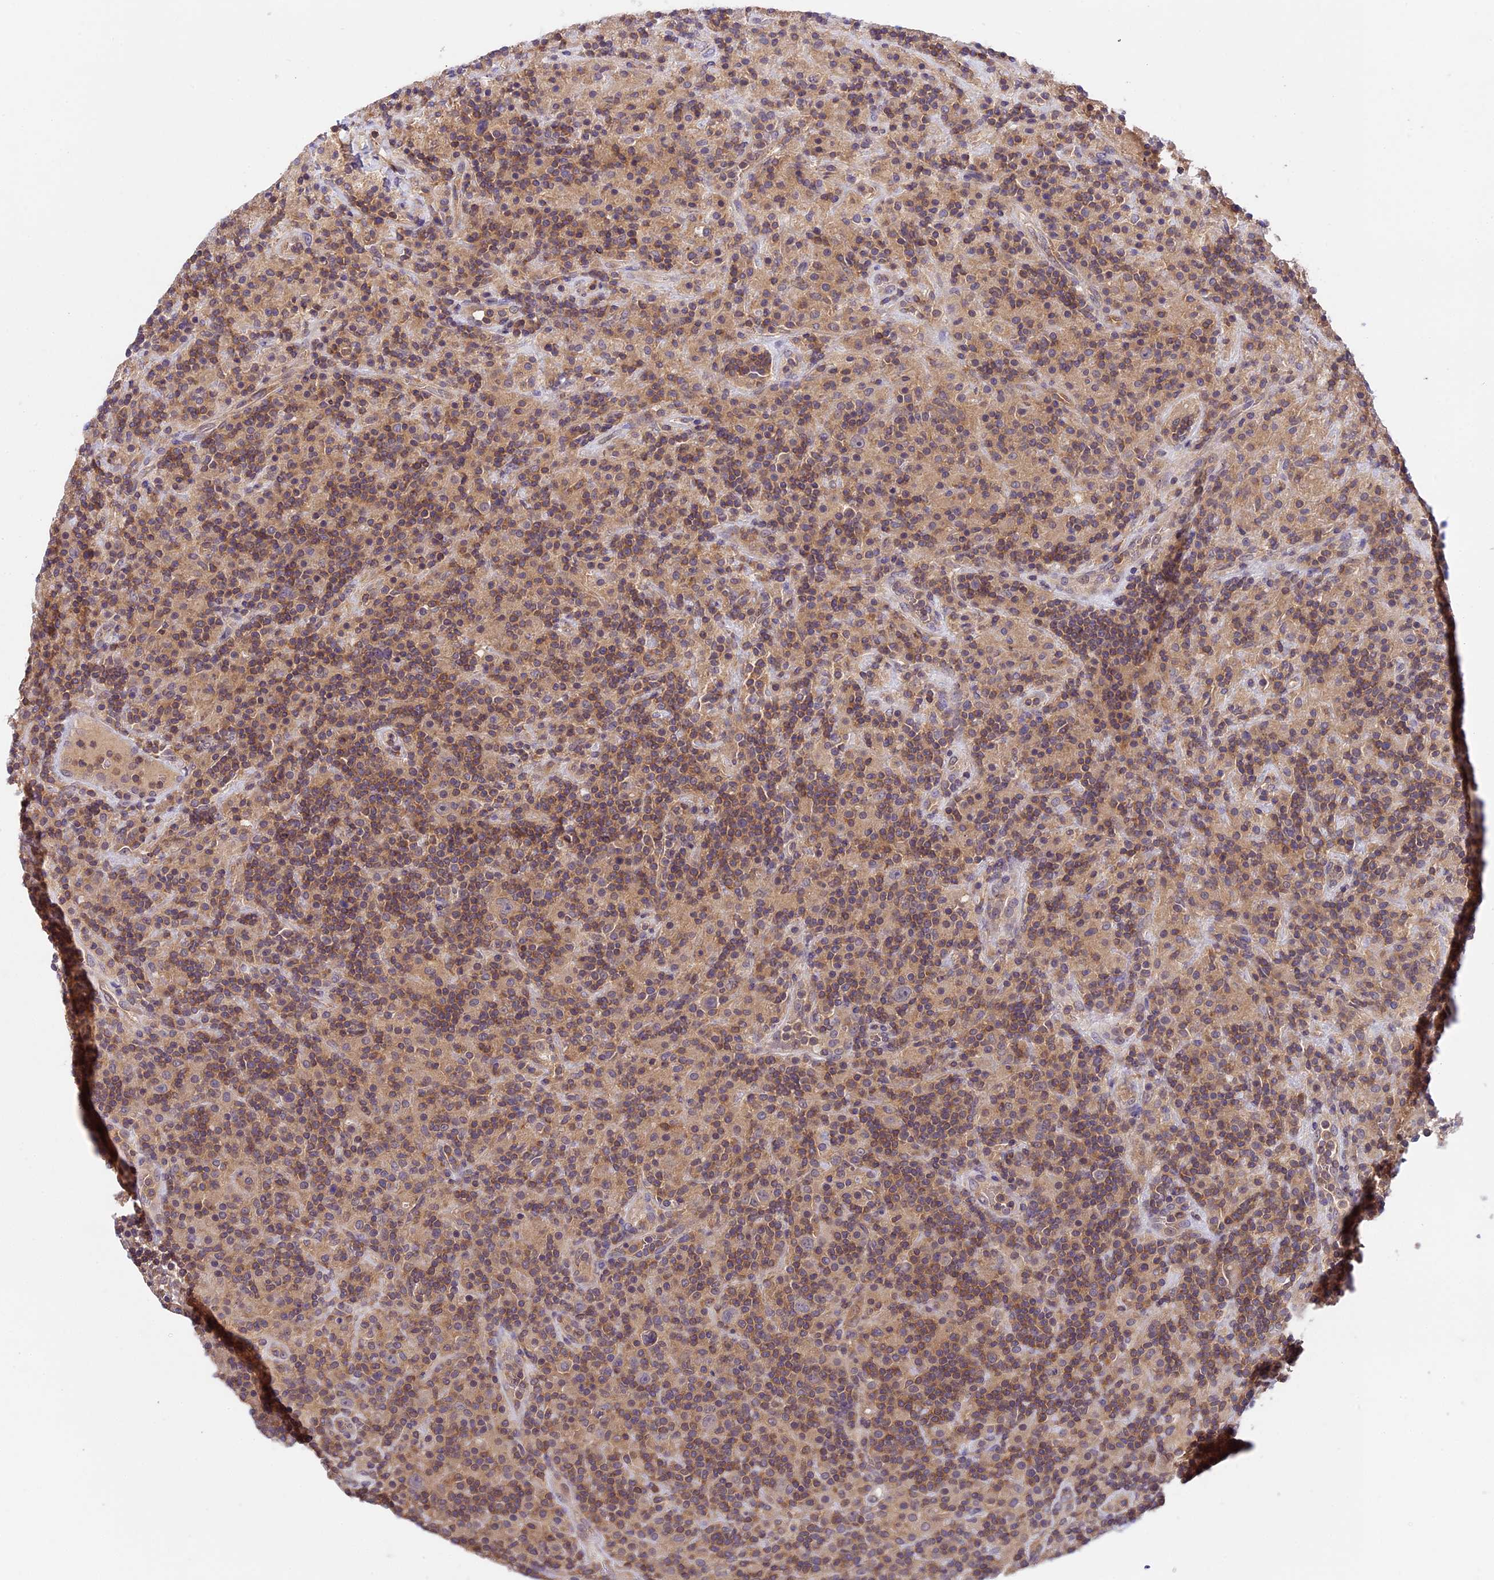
{"staining": {"intensity": "negative", "quantity": "none", "location": "none"}, "tissue": "lymphoma", "cell_type": "Tumor cells", "image_type": "cancer", "snomed": [{"axis": "morphology", "description": "Hodgkin's disease, NOS"}, {"axis": "topography", "description": "Lymph node"}], "caption": "Immunohistochemistry photomicrograph of neoplastic tissue: Hodgkin's disease stained with DAB reveals no significant protein staining in tumor cells.", "gene": "TBC1D1", "patient": {"sex": "male", "age": 70}}